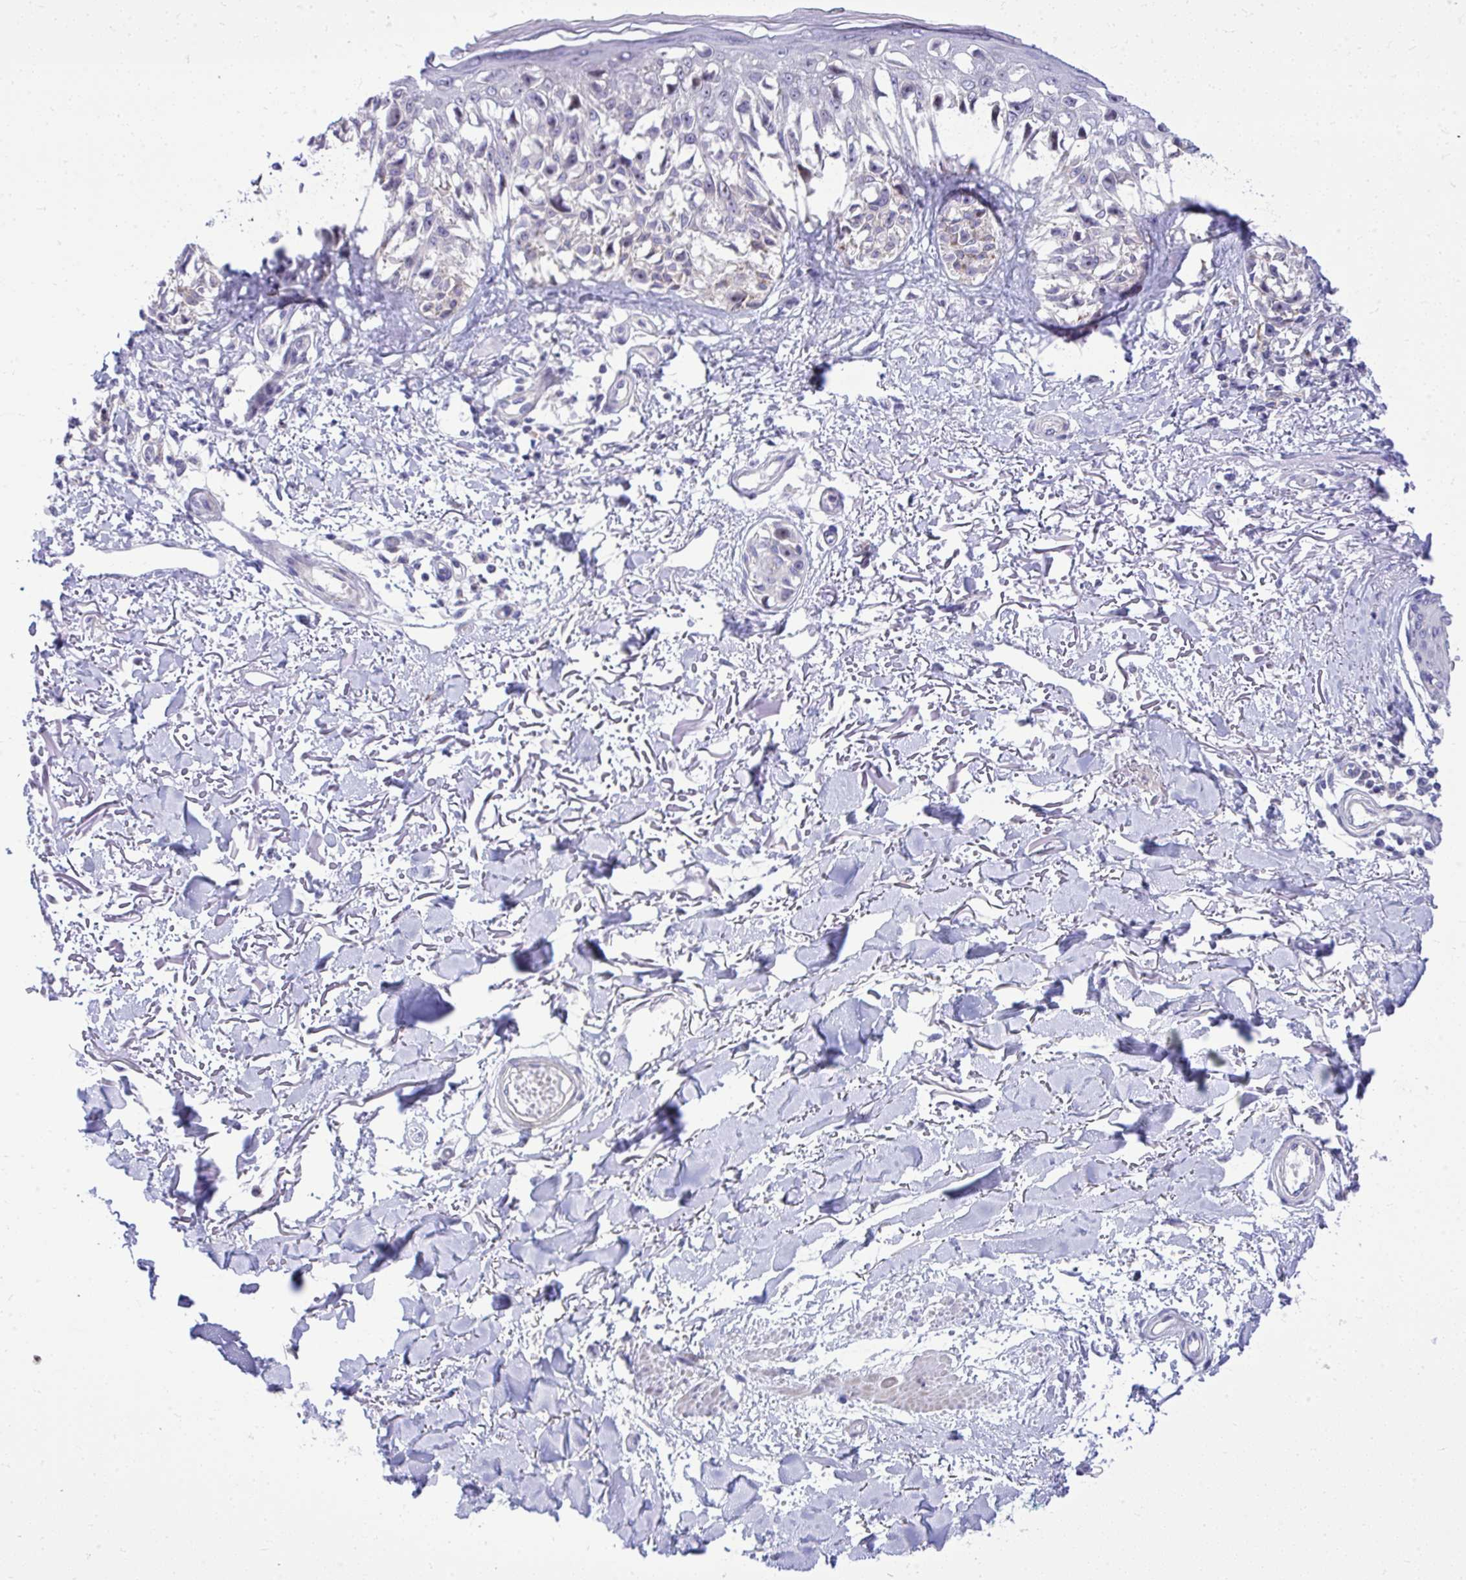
{"staining": {"intensity": "negative", "quantity": "none", "location": "none"}, "tissue": "melanoma", "cell_type": "Tumor cells", "image_type": "cancer", "snomed": [{"axis": "morphology", "description": "Malignant melanoma, NOS"}, {"axis": "topography", "description": "Skin"}], "caption": "High magnification brightfield microscopy of melanoma stained with DAB (brown) and counterstained with hematoxylin (blue): tumor cells show no significant staining. (DAB (3,3'-diaminobenzidine) IHC, high magnification).", "gene": "GRK4", "patient": {"sex": "male", "age": 73}}